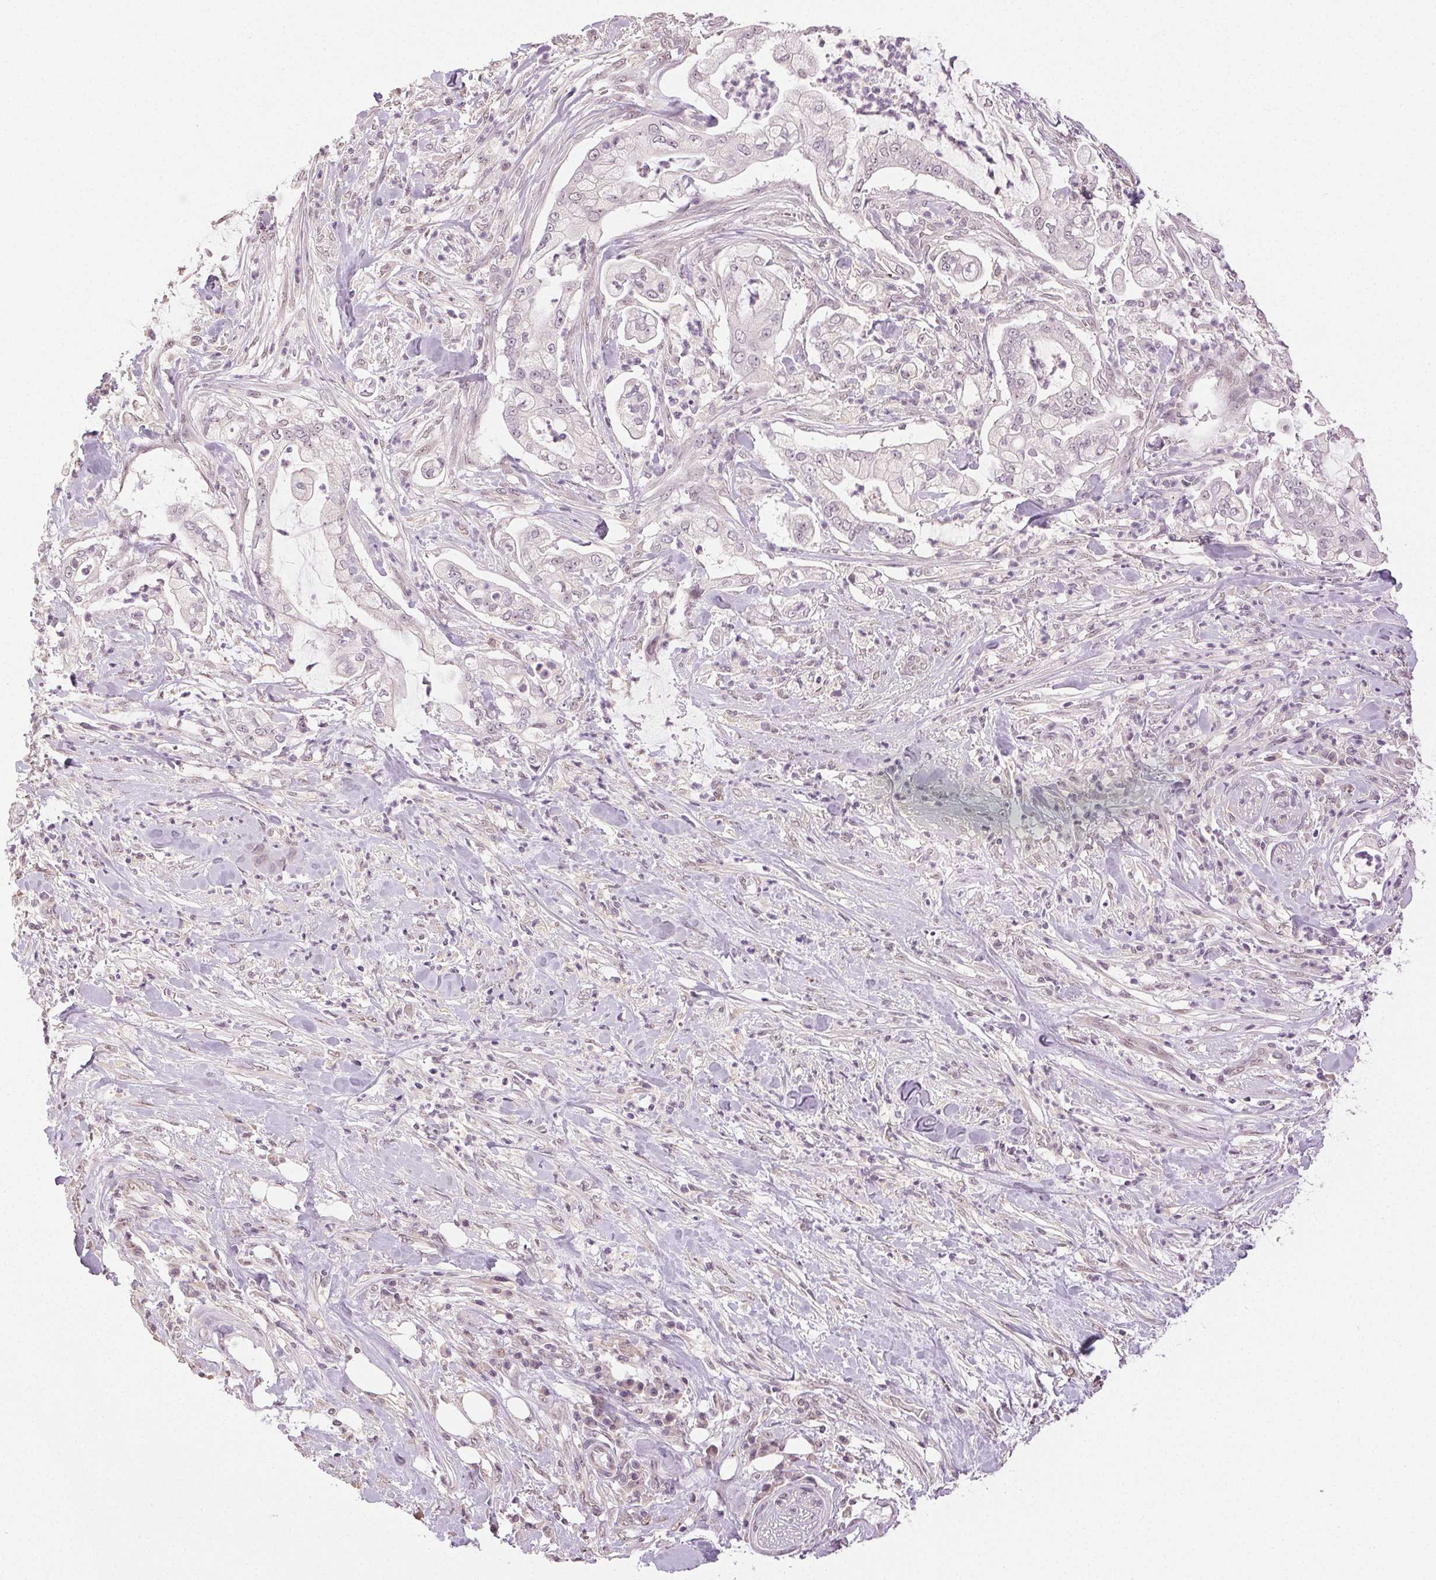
{"staining": {"intensity": "negative", "quantity": "none", "location": "none"}, "tissue": "pancreatic cancer", "cell_type": "Tumor cells", "image_type": "cancer", "snomed": [{"axis": "morphology", "description": "Adenocarcinoma, NOS"}, {"axis": "topography", "description": "Pancreas"}], "caption": "A photomicrograph of human pancreatic cancer is negative for staining in tumor cells.", "gene": "PLCB1", "patient": {"sex": "female", "age": 69}}